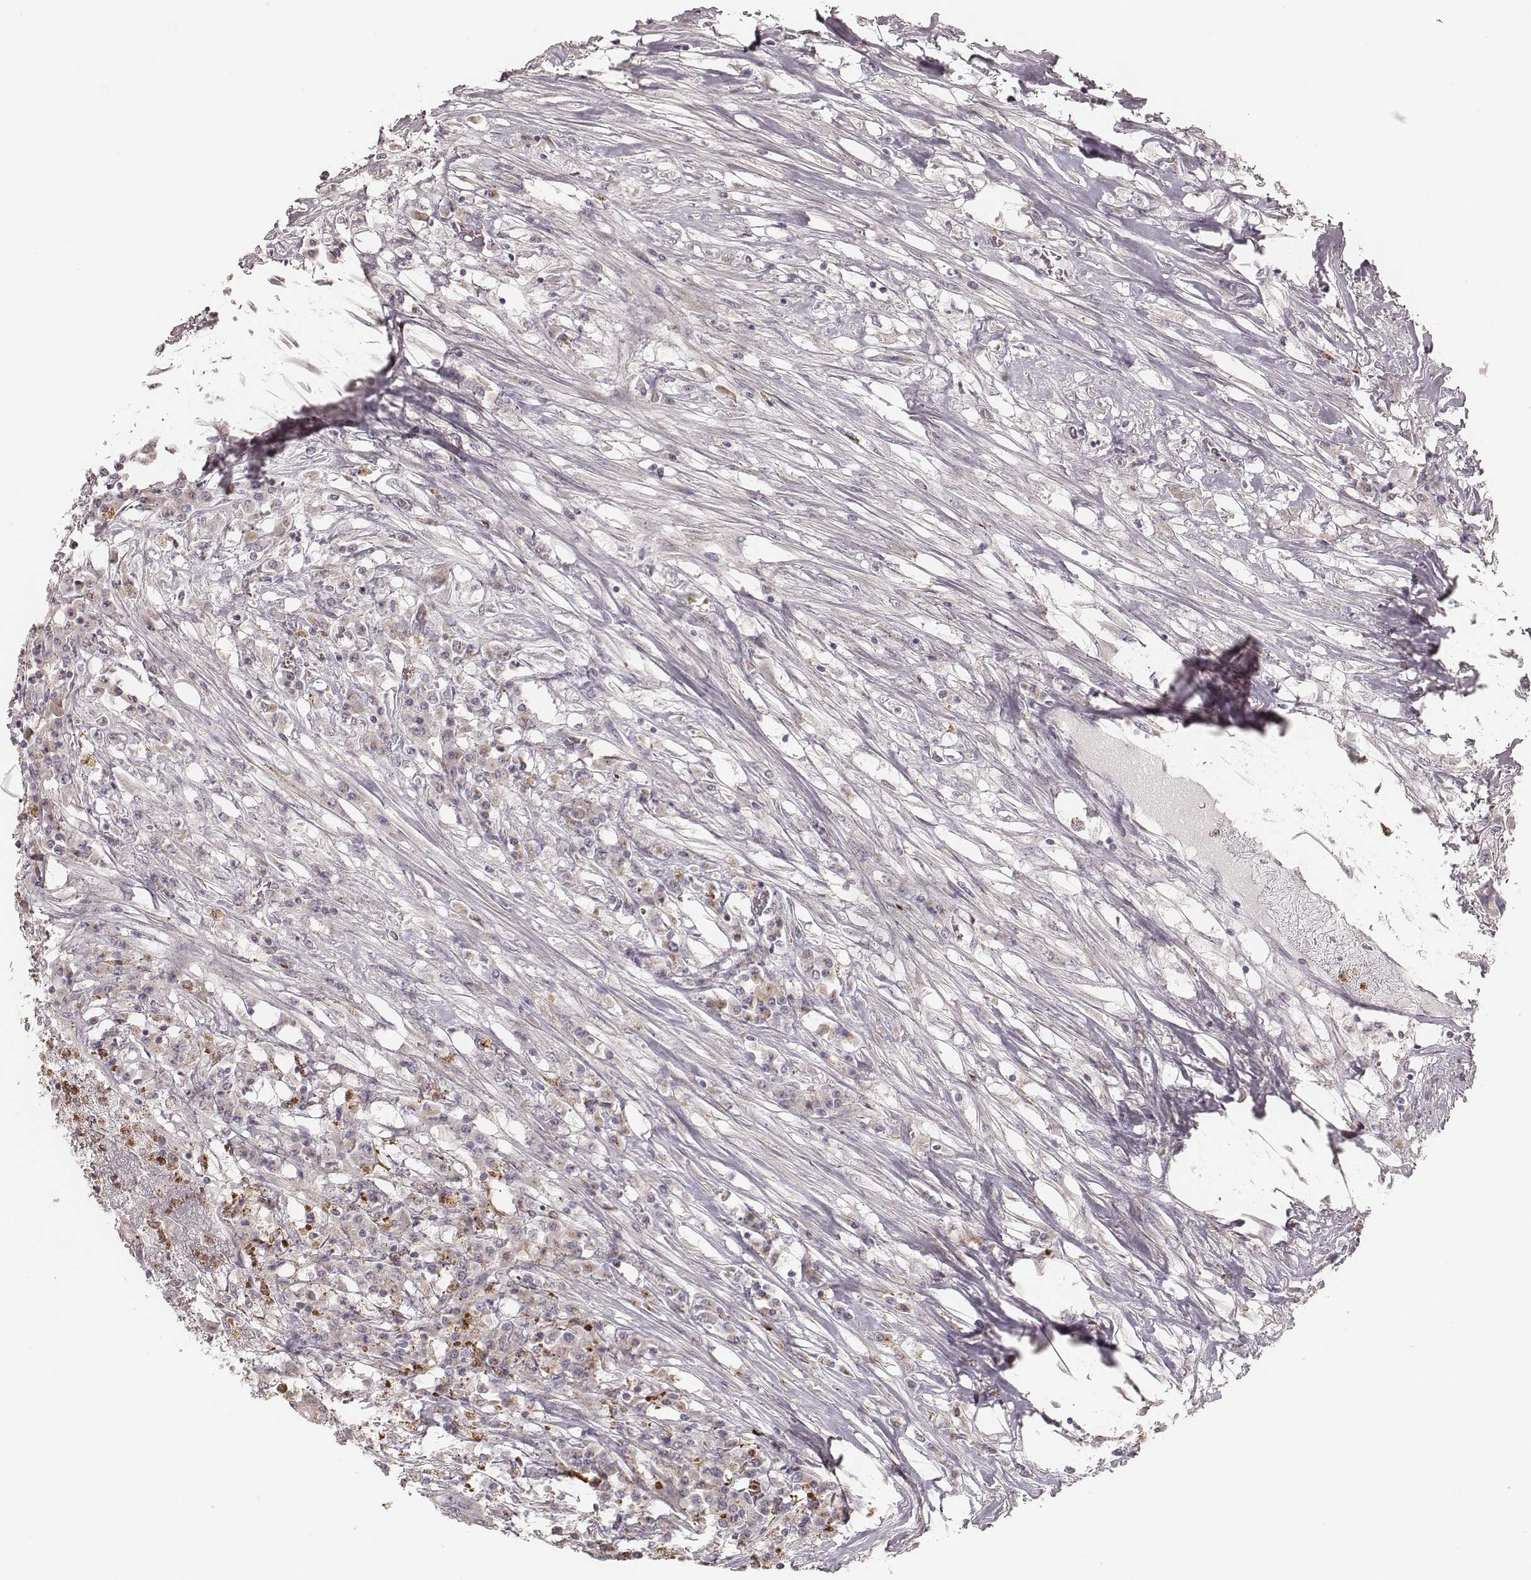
{"staining": {"intensity": "weak", "quantity": ">75%", "location": "cytoplasmic/membranous"}, "tissue": "colorectal cancer", "cell_type": "Tumor cells", "image_type": "cancer", "snomed": [{"axis": "morphology", "description": "Adenocarcinoma, NOS"}, {"axis": "topography", "description": "Rectum"}], "caption": "The micrograph displays staining of colorectal adenocarcinoma, revealing weak cytoplasmic/membranous protein positivity (brown color) within tumor cells. The staining was performed using DAB (3,3'-diaminobenzidine) to visualize the protein expression in brown, while the nuclei were stained in blue with hematoxylin (Magnification: 20x).", "gene": "ABCA7", "patient": {"sex": "male", "age": 54}}